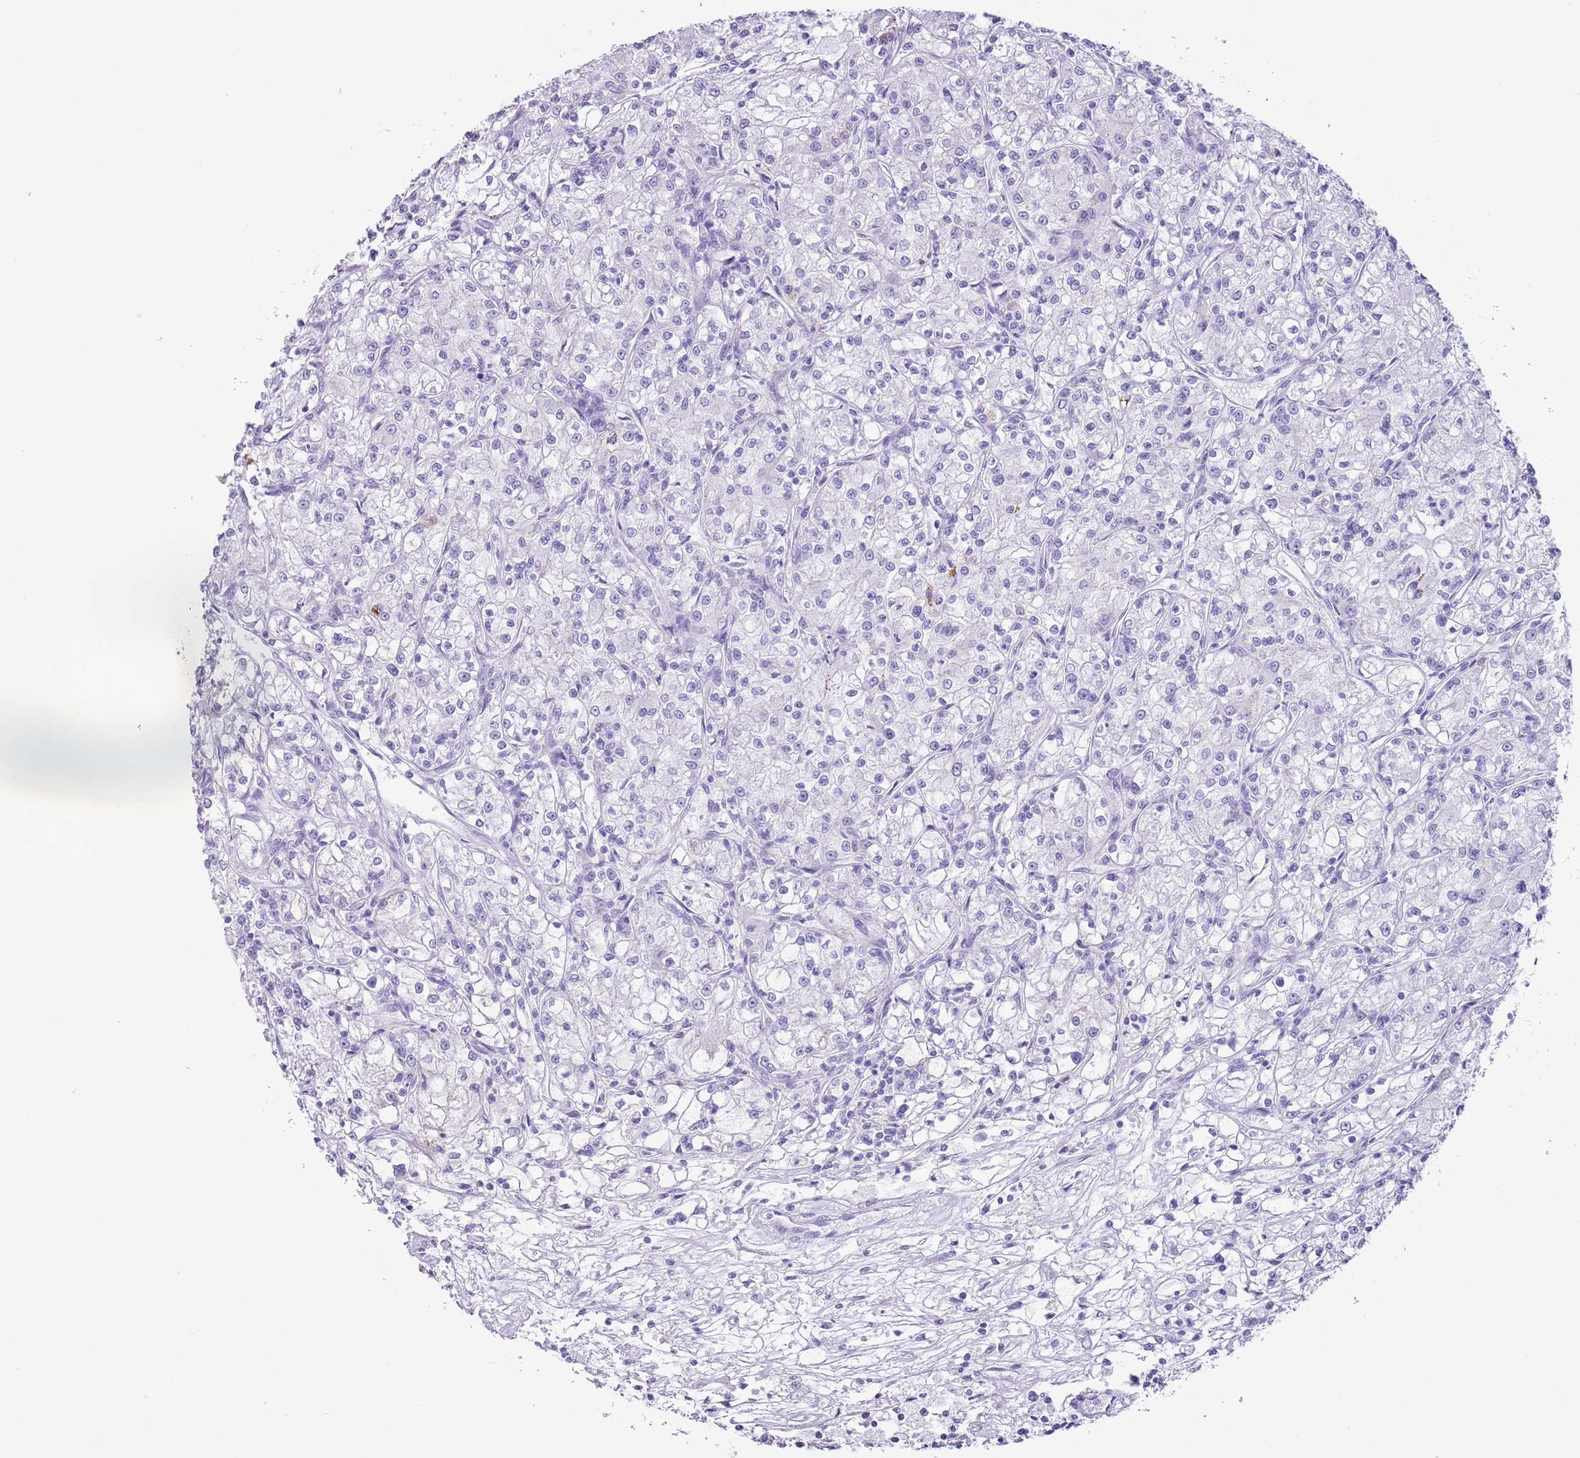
{"staining": {"intensity": "negative", "quantity": "none", "location": "none"}, "tissue": "renal cancer", "cell_type": "Tumor cells", "image_type": "cancer", "snomed": [{"axis": "morphology", "description": "Adenocarcinoma, NOS"}, {"axis": "topography", "description": "Kidney"}], "caption": "High power microscopy photomicrograph of an immunohistochemistry photomicrograph of renal adenocarcinoma, revealing no significant staining in tumor cells.", "gene": "SLC7A14", "patient": {"sex": "female", "age": 59}}